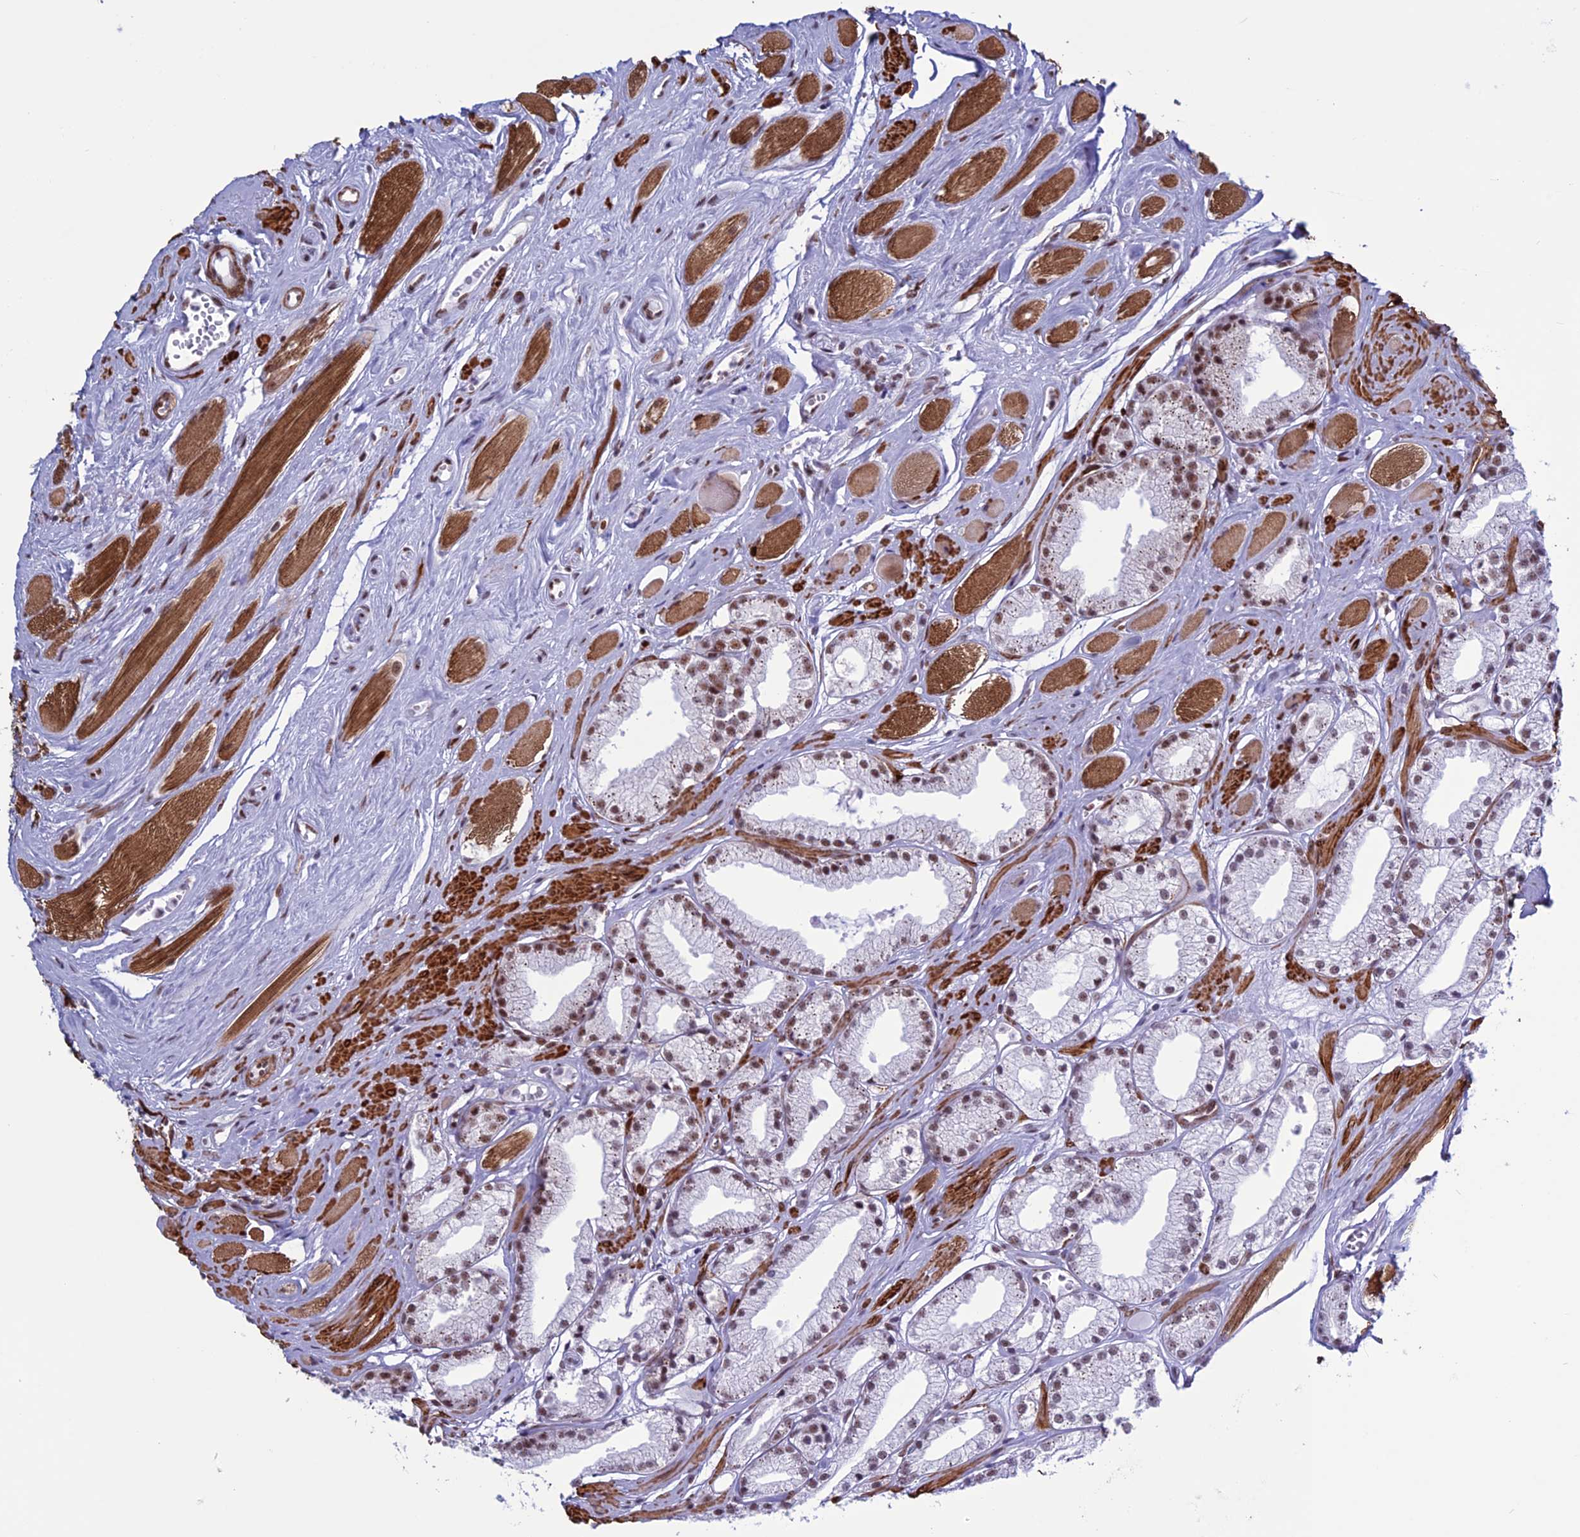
{"staining": {"intensity": "moderate", "quantity": "25%-75%", "location": "nuclear"}, "tissue": "prostate cancer", "cell_type": "Tumor cells", "image_type": "cancer", "snomed": [{"axis": "morphology", "description": "Adenocarcinoma, High grade"}, {"axis": "topography", "description": "Prostate"}], "caption": "Tumor cells exhibit moderate nuclear expression in approximately 25%-75% of cells in prostate cancer.", "gene": "U2AF1", "patient": {"sex": "male", "age": 67}}